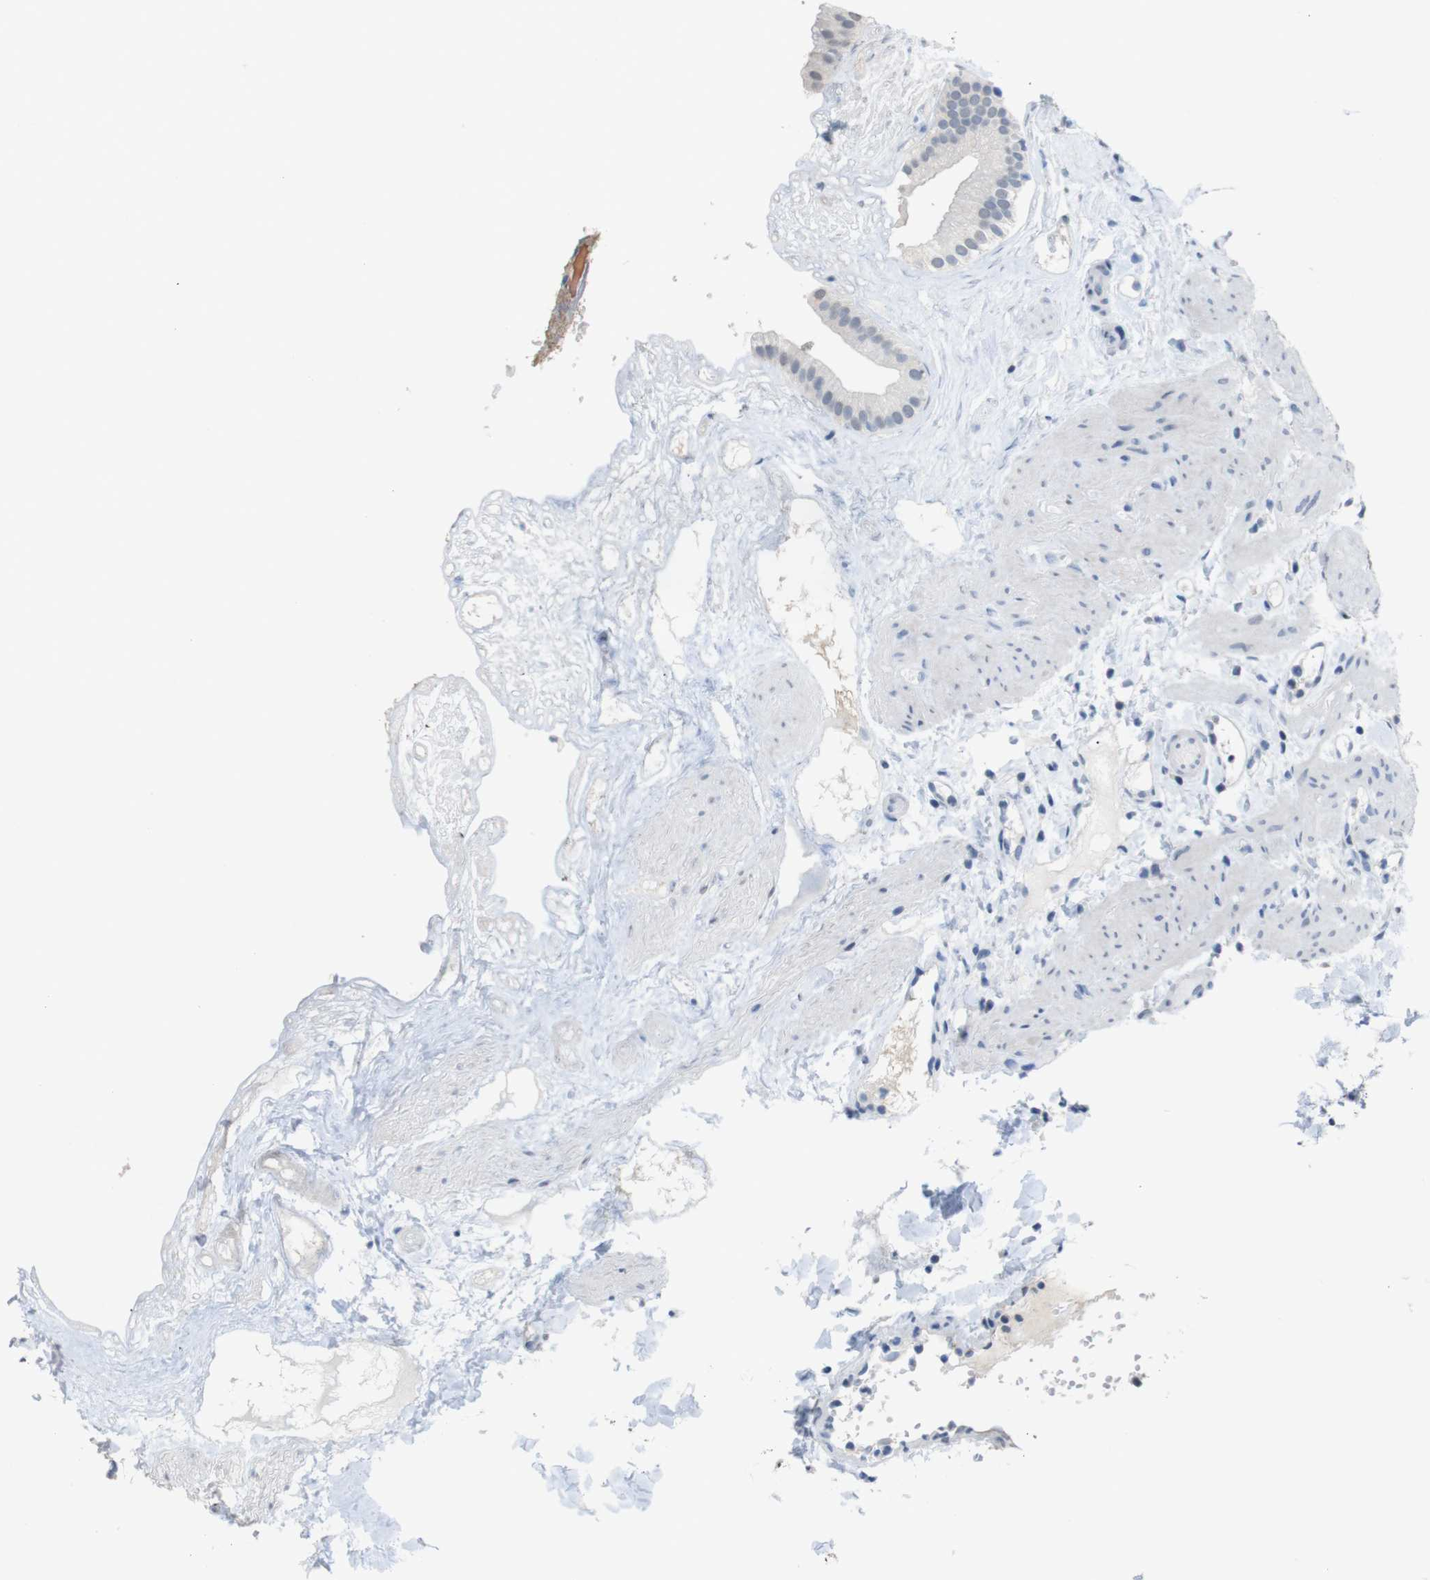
{"staining": {"intensity": "negative", "quantity": "none", "location": "none"}, "tissue": "gallbladder", "cell_type": "Glandular cells", "image_type": "normal", "snomed": [{"axis": "morphology", "description": "Normal tissue, NOS"}, {"axis": "topography", "description": "Gallbladder"}], "caption": "IHC micrograph of unremarkable human gallbladder stained for a protein (brown), which reveals no expression in glandular cells. (Stains: DAB (3,3'-diaminobenzidine) IHC with hematoxylin counter stain, Microscopy: brightfield microscopy at high magnification).", "gene": "CHRM5", "patient": {"sex": "female", "age": 26}}